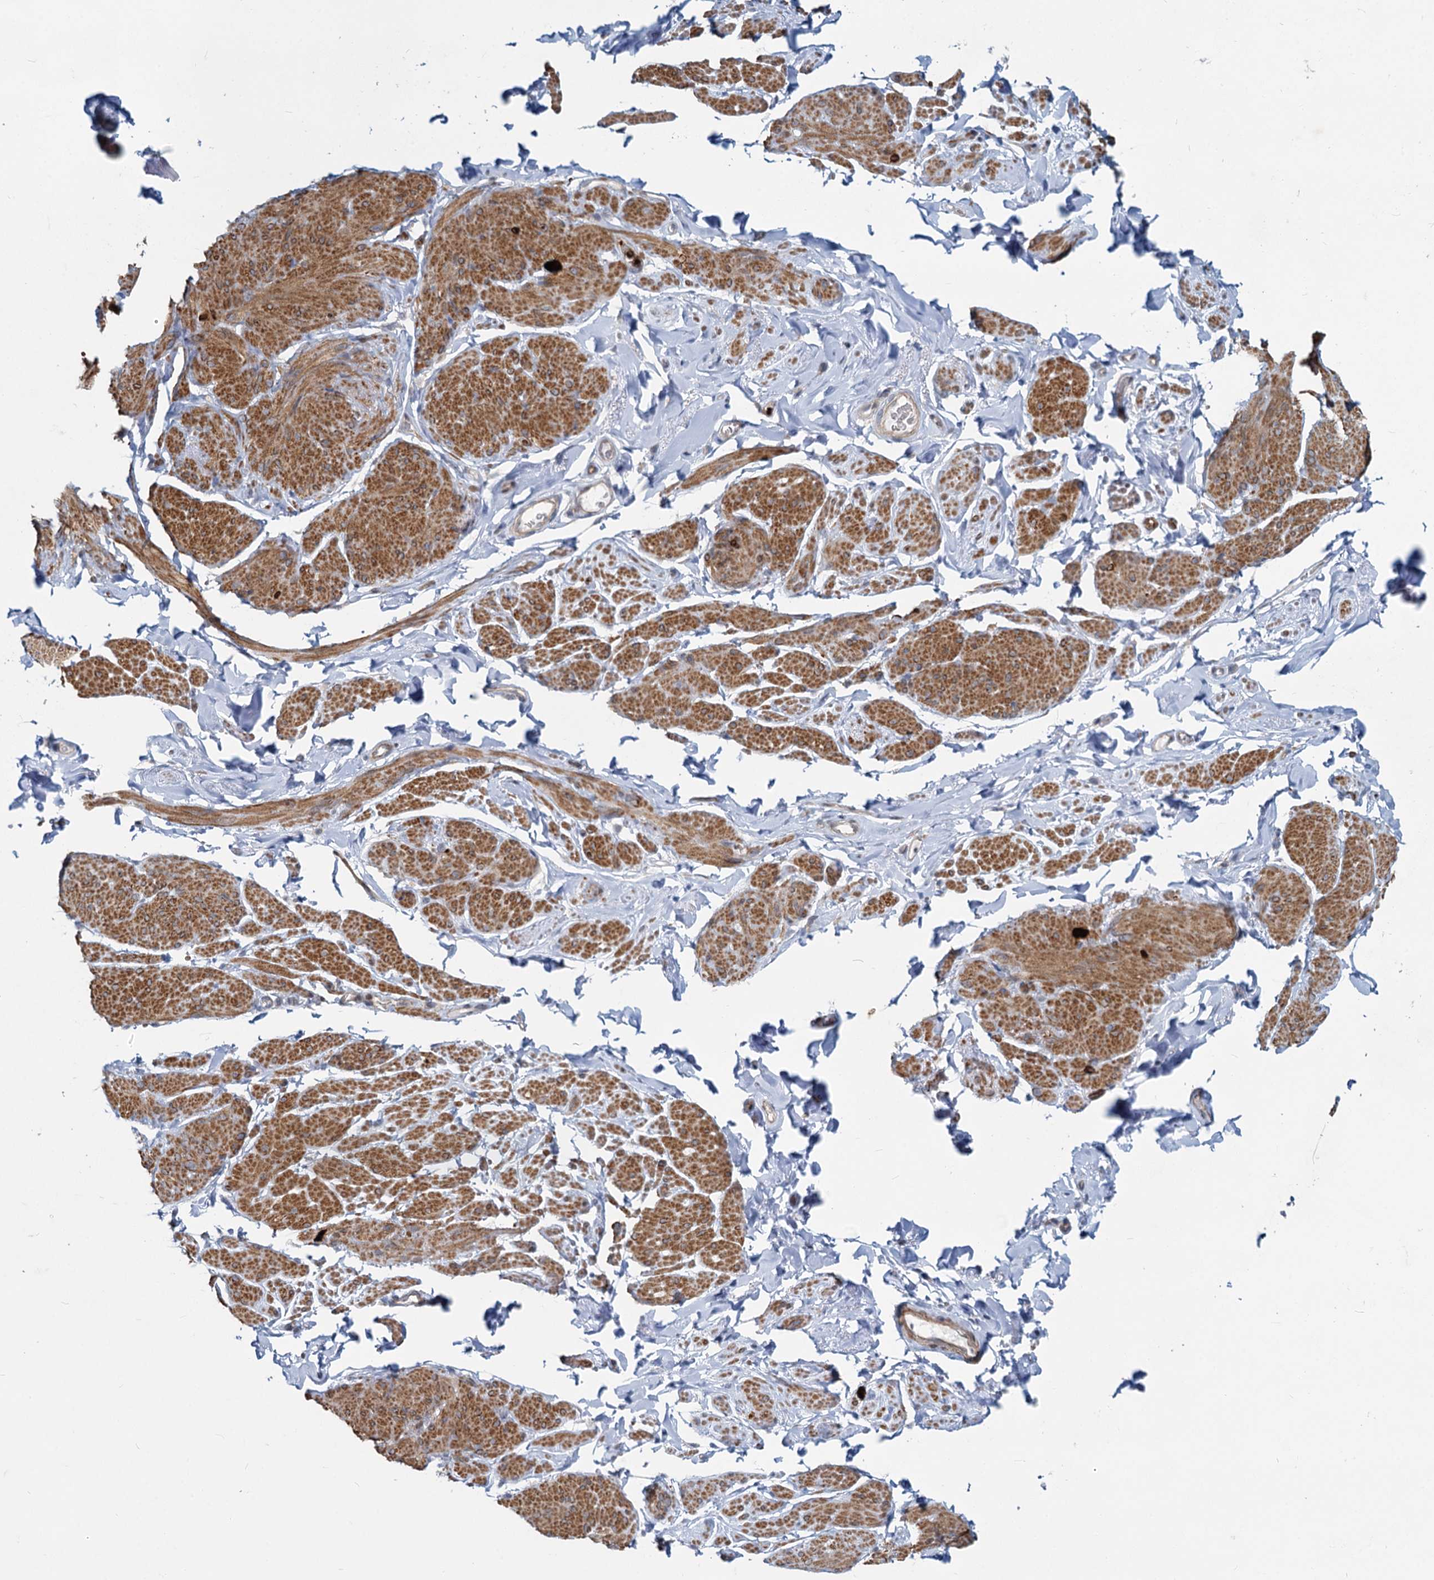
{"staining": {"intensity": "moderate", "quantity": "25%-75%", "location": "cytoplasmic/membranous"}, "tissue": "smooth muscle", "cell_type": "Smooth muscle cells", "image_type": "normal", "snomed": [{"axis": "morphology", "description": "Normal tissue, NOS"}, {"axis": "topography", "description": "Smooth muscle"}, {"axis": "topography", "description": "Peripheral nerve tissue"}], "caption": "Smooth muscle cells show medium levels of moderate cytoplasmic/membranous expression in about 25%-75% of cells in normal human smooth muscle. The protein of interest is shown in brown color, while the nuclei are stained blue.", "gene": "ADCY2", "patient": {"sex": "male", "age": 69}}